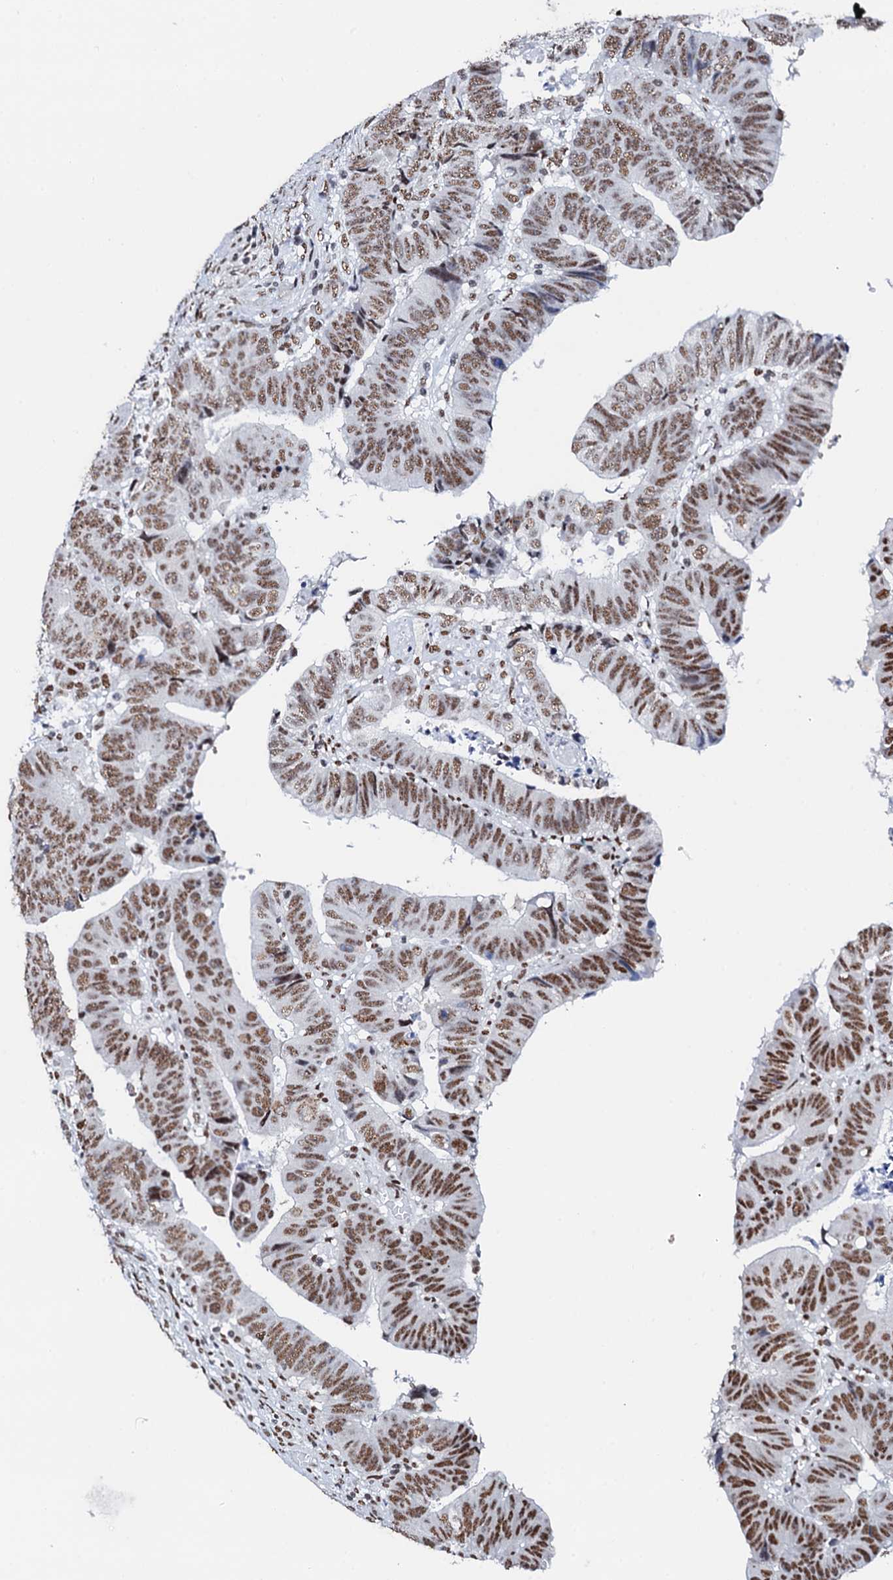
{"staining": {"intensity": "moderate", "quantity": ">75%", "location": "nuclear"}, "tissue": "colorectal cancer", "cell_type": "Tumor cells", "image_type": "cancer", "snomed": [{"axis": "morphology", "description": "Normal tissue, NOS"}, {"axis": "morphology", "description": "Adenocarcinoma, NOS"}, {"axis": "topography", "description": "Rectum"}], "caption": "Protein expression analysis of human adenocarcinoma (colorectal) reveals moderate nuclear expression in approximately >75% of tumor cells.", "gene": "NKAPD1", "patient": {"sex": "female", "age": 65}}